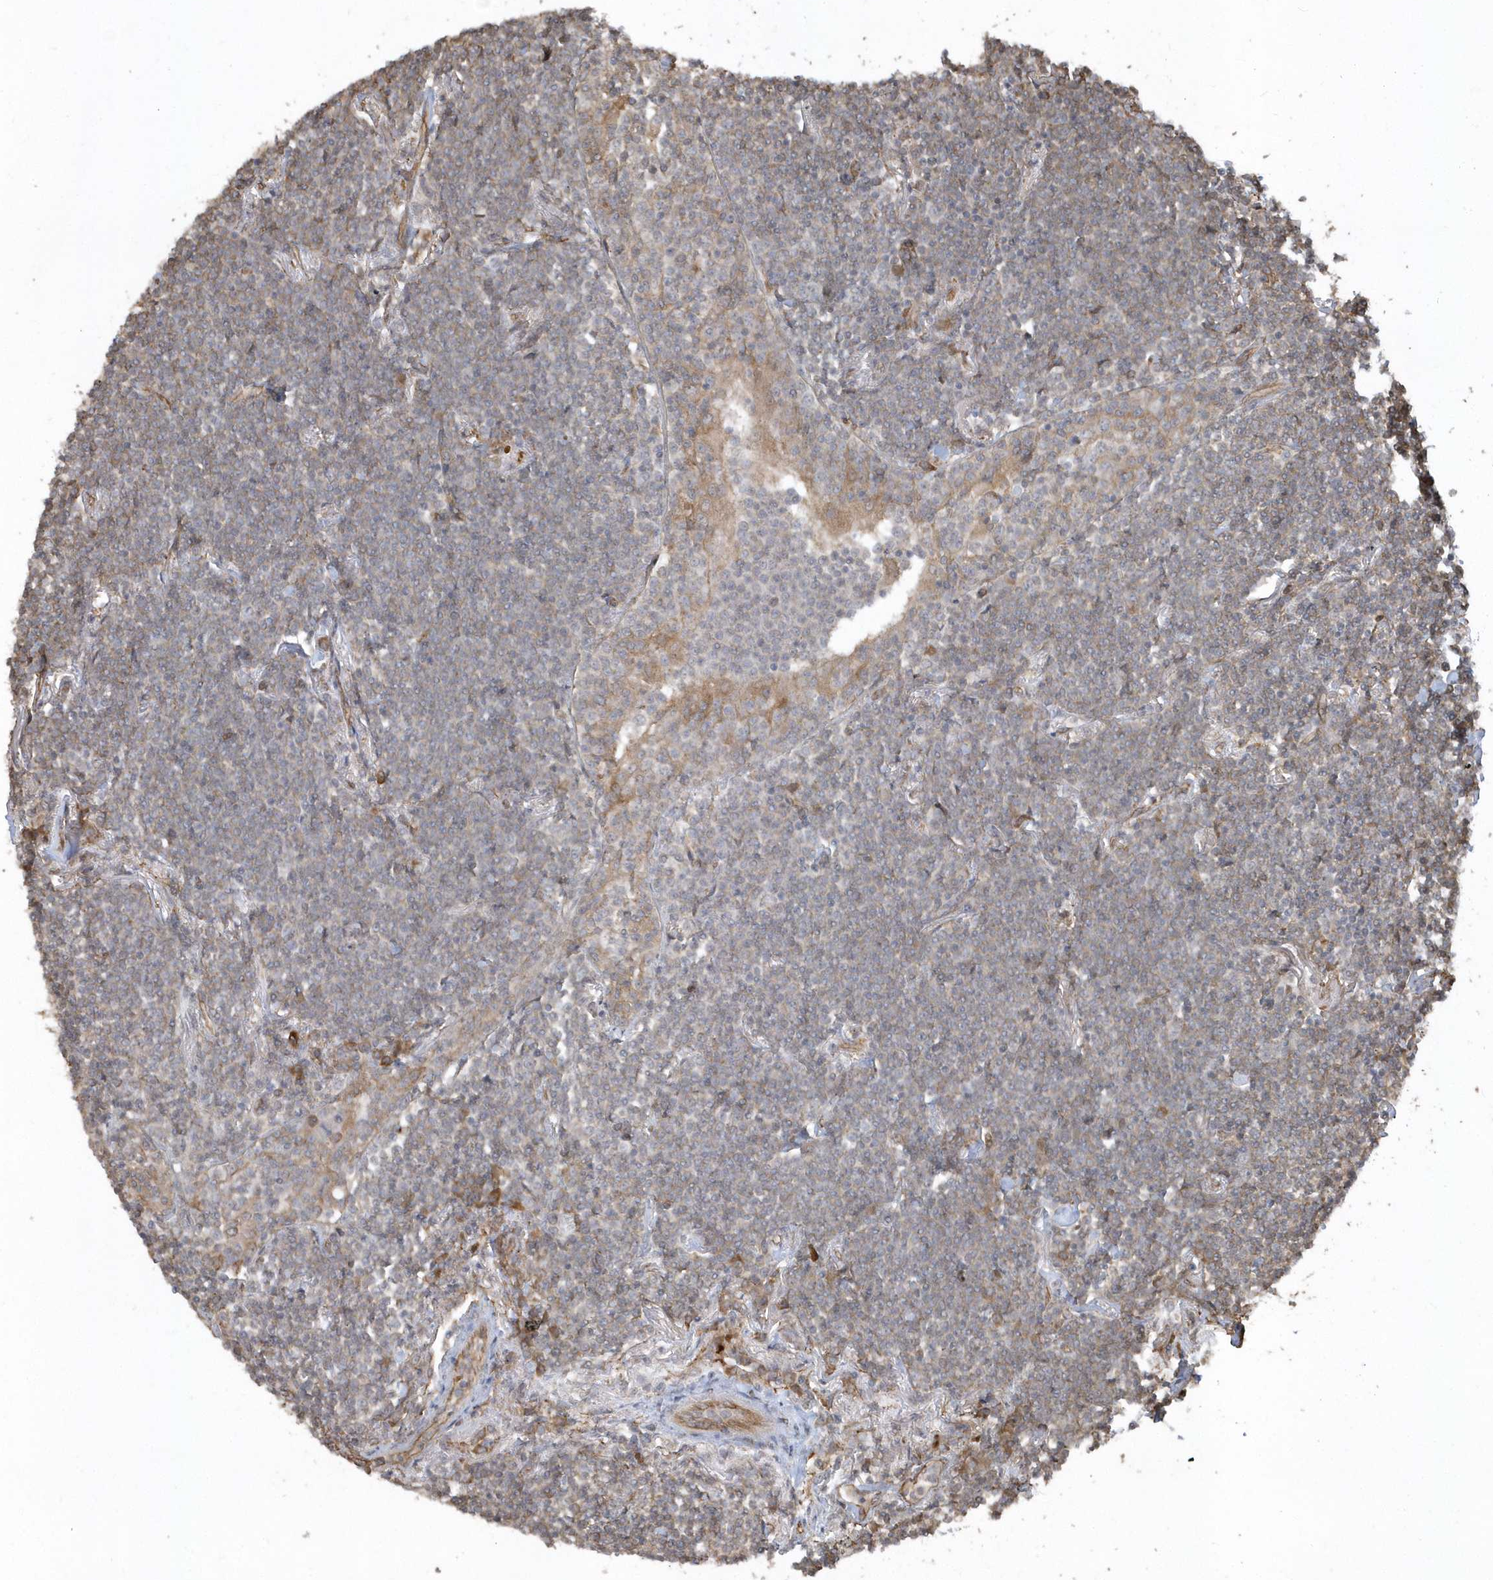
{"staining": {"intensity": "weak", "quantity": ">75%", "location": "cytoplasmic/membranous"}, "tissue": "lymphoma", "cell_type": "Tumor cells", "image_type": "cancer", "snomed": [{"axis": "morphology", "description": "Malignant lymphoma, non-Hodgkin's type, Low grade"}, {"axis": "topography", "description": "Lung"}], "caption": "This histopathology image reveals lymphoma stained with immunohistochemistry (IHC) to label a protein in brown. The cytoplasmic/membranous of tumor cells show weak positivity for the protein. Nuclei are counter-stained blue.", "gene": "HERPUD1", "patient": {"sex": "female", "age": 71}}